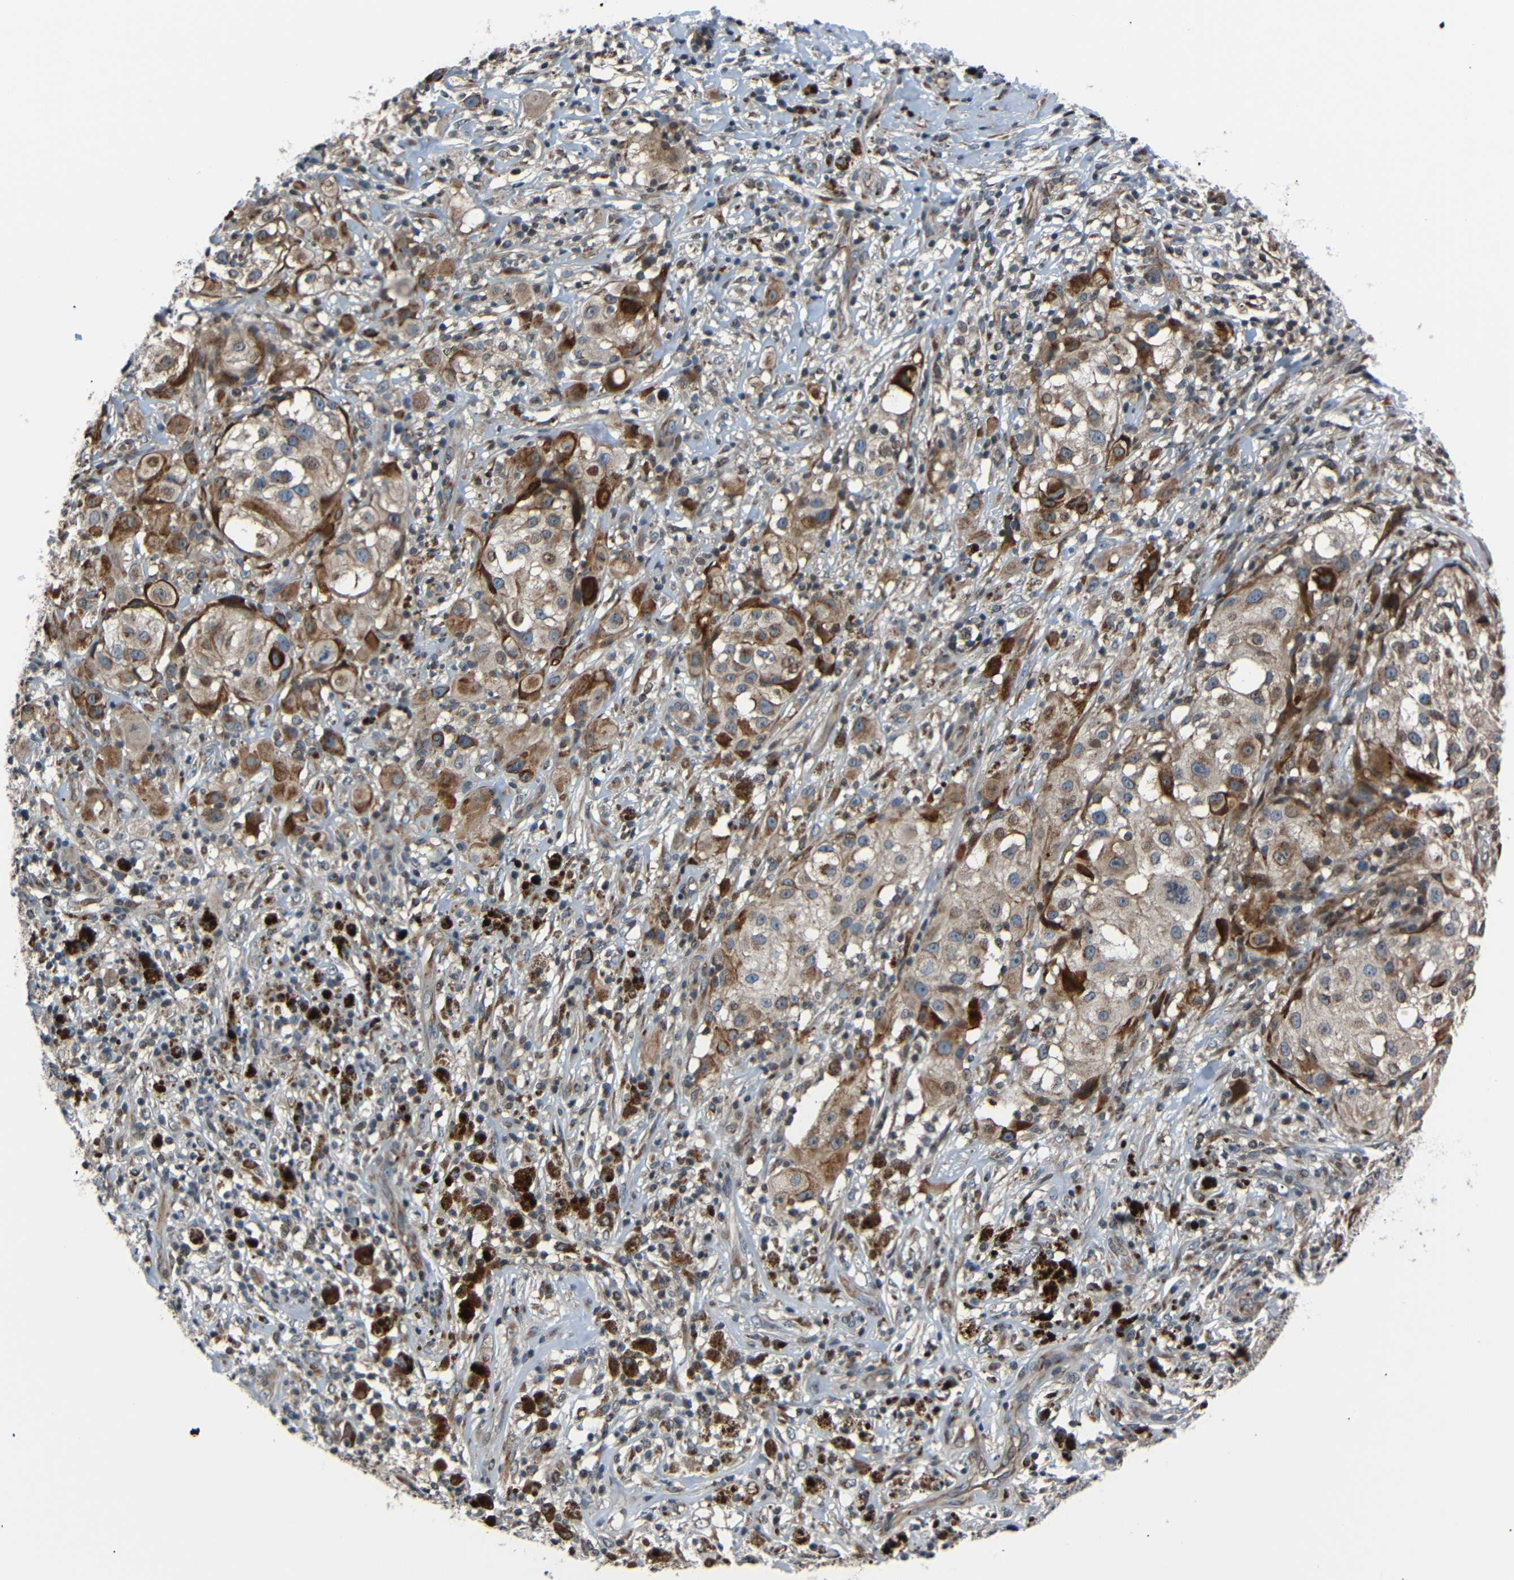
{"staining": {"intensity": "moderate", "quantity": "25%-75%", "location": "cytoplasmic/membranous"}, "tissue": "melanoma", "cell_type": "Tumor cells", "image_type": "cancer", "snomed": [{"axis": "morphology", "description": "Necrosis, NOS"}, {"axis": "morphology", "description": "Malignant melanoma, NOS"}, {"axis": "topography", "description": "Skin"}], "caption": "Immunohistochemical staining of human malignant melanoma demonstrates medium levels of moderate cytoplasmic/membranous staining in about 25%-75% of tumor cells.", "gene": "AKAP9", "patient": {"sex": "female", "age": 87}}